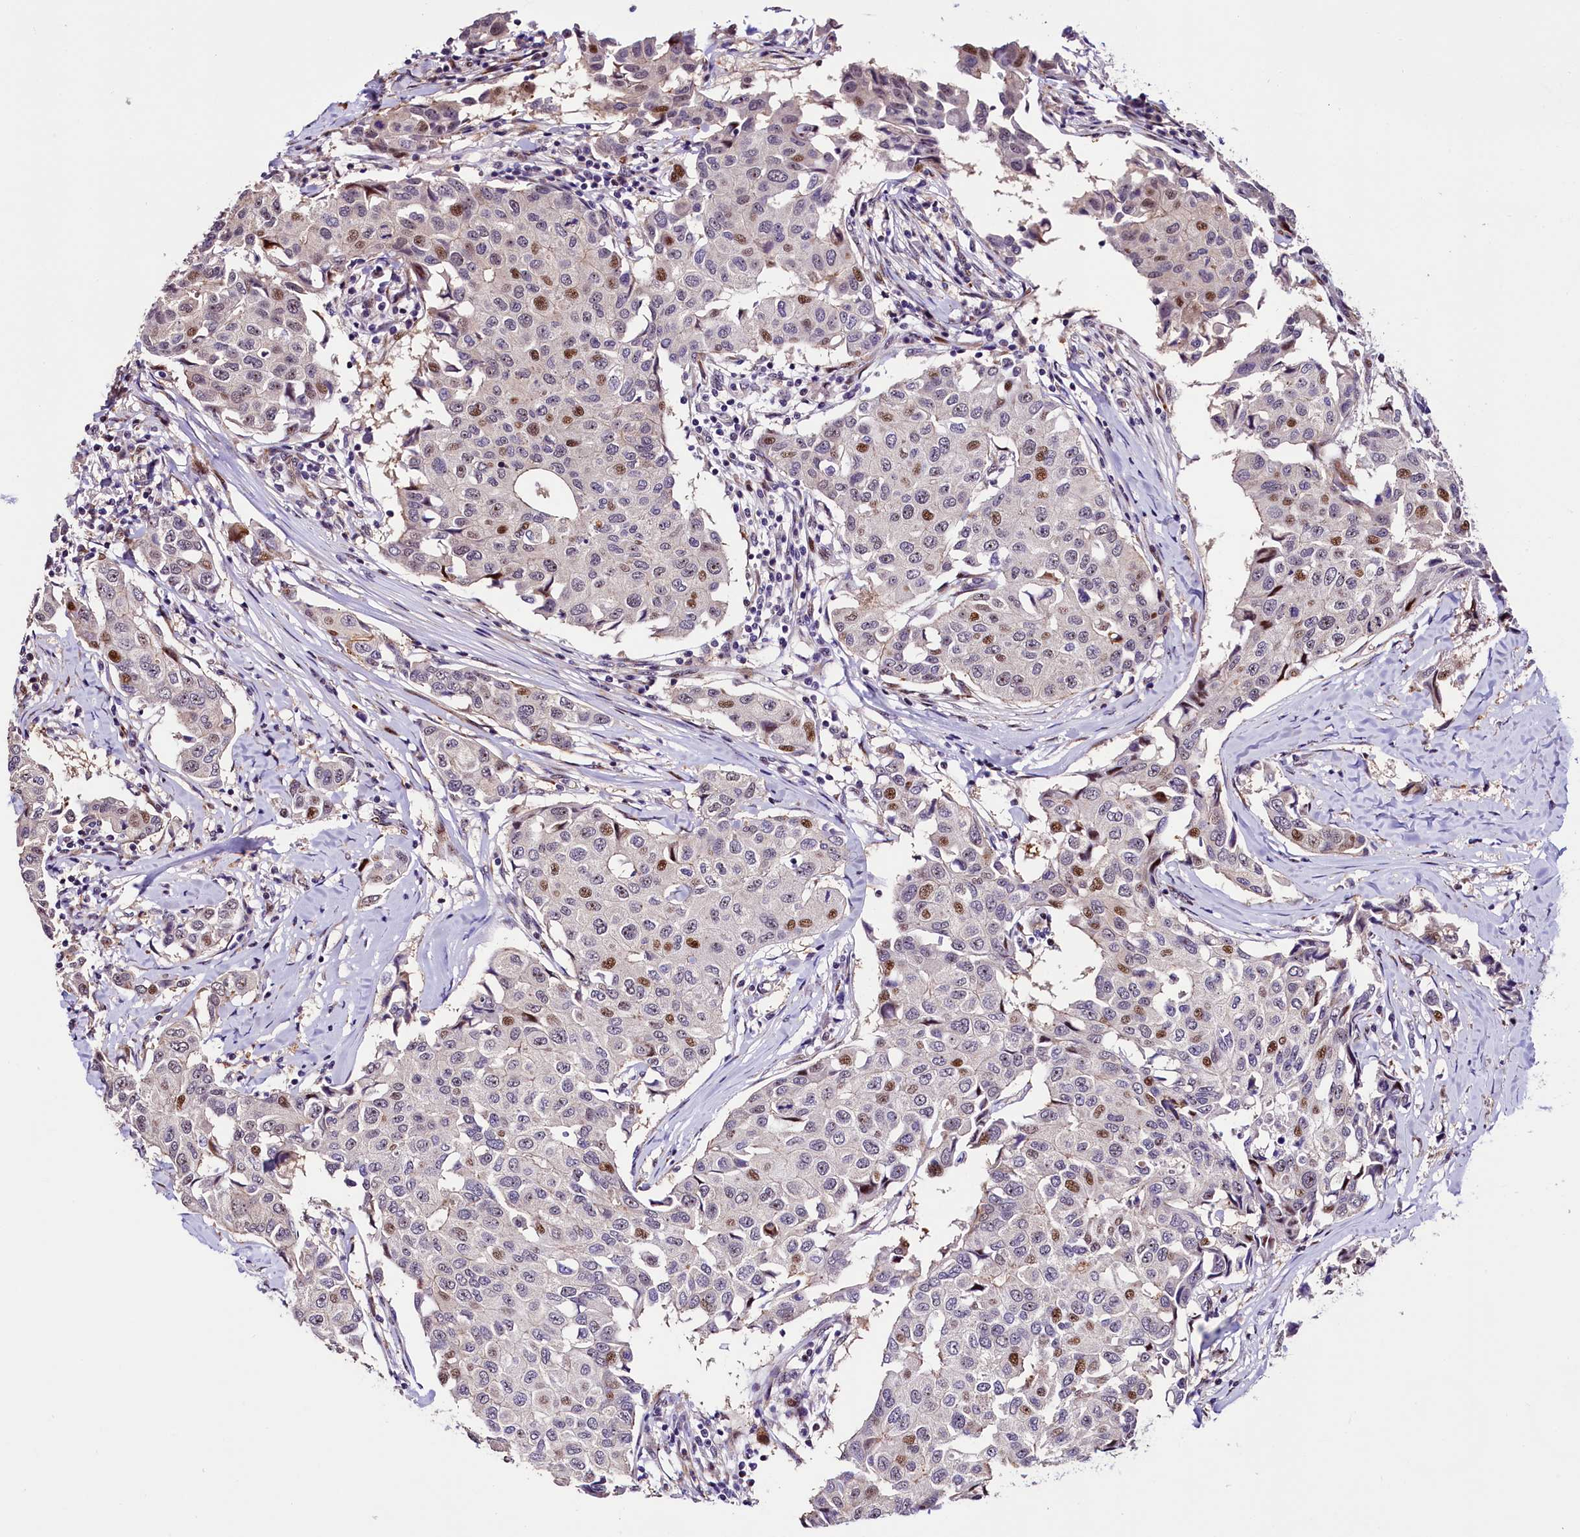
{"staining": {"intensity": "moderate", "quantity": "<25%", "location": "nuclear"}, "tissue": "breast cancer", "cell_type": "Tumor cells", "image_type": "cancer", "snomed": [{"axis": "morphology", "description": "Duct carcinoma"}, {"axis": "topography", "description": "Breast"}], "caption": "The image shows staining of infiltrating ductal carcinoma (breast), revealing moderate nuclear protein expression (brown color) within tumor cells.", "gene": "TRMT112", "patient": {"sex": "female", "age": 80}}